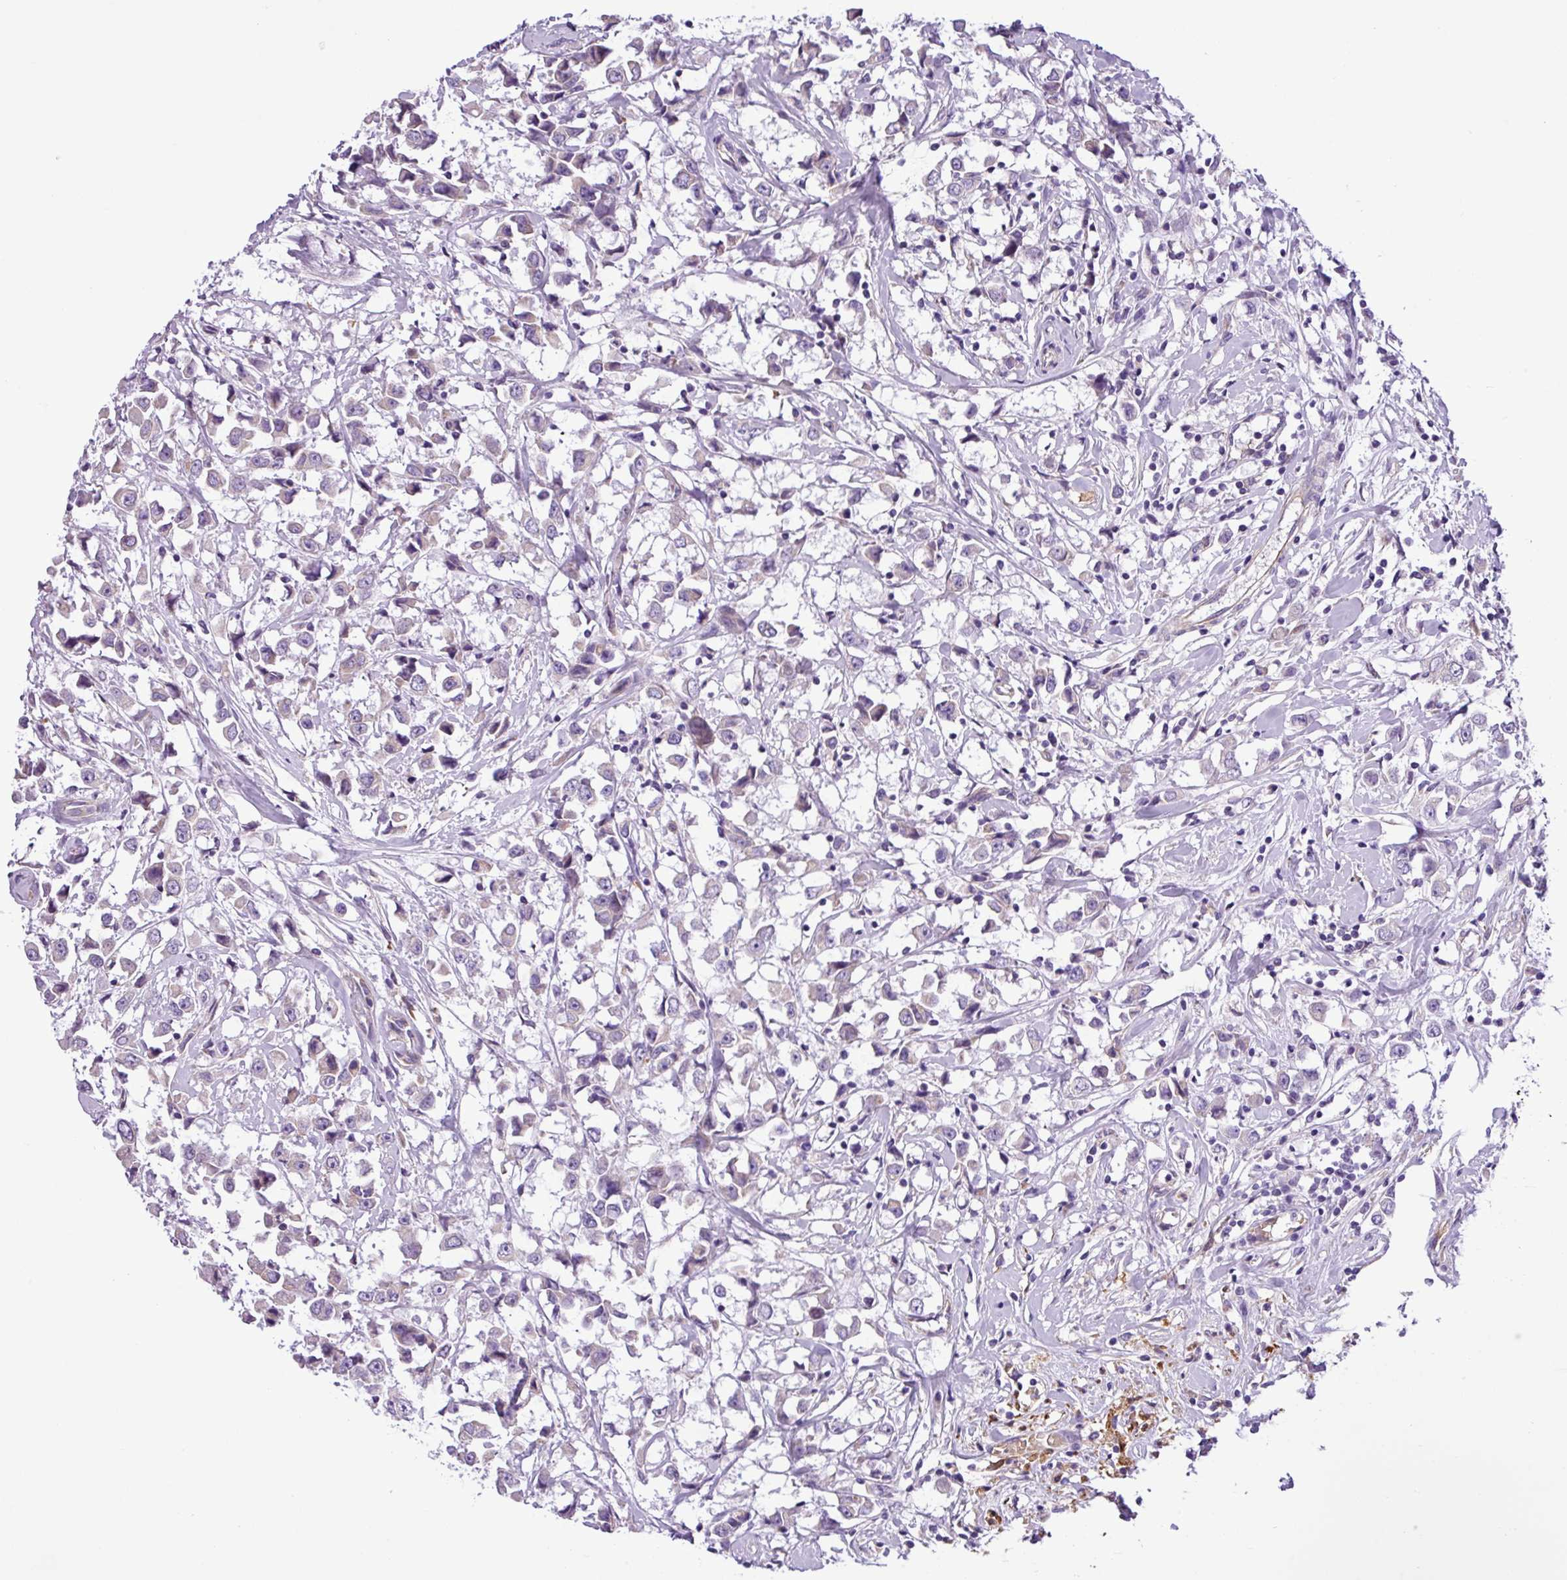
{"staining": {"intensity": "negative", "quantity": "none", "location": "none"}, "tissue": "breast cancer", "cell_type": "Tumor cells", "image_type": "cancer", "snomed": [{"axis": "morphology", "description": "Duct carcinoma"}, {"axis": "topography", "description": "Breast"}], "caption": "The image demonstrates no staining of tumor cells in breast cancer (infiltrating ductal carcinoma). The staining is performed using DAB brown chromogen with nuclei counter-stained in using hematoxylin.", "gene": "C11orf91", "patient": {"sex": "female", "age": 61}}